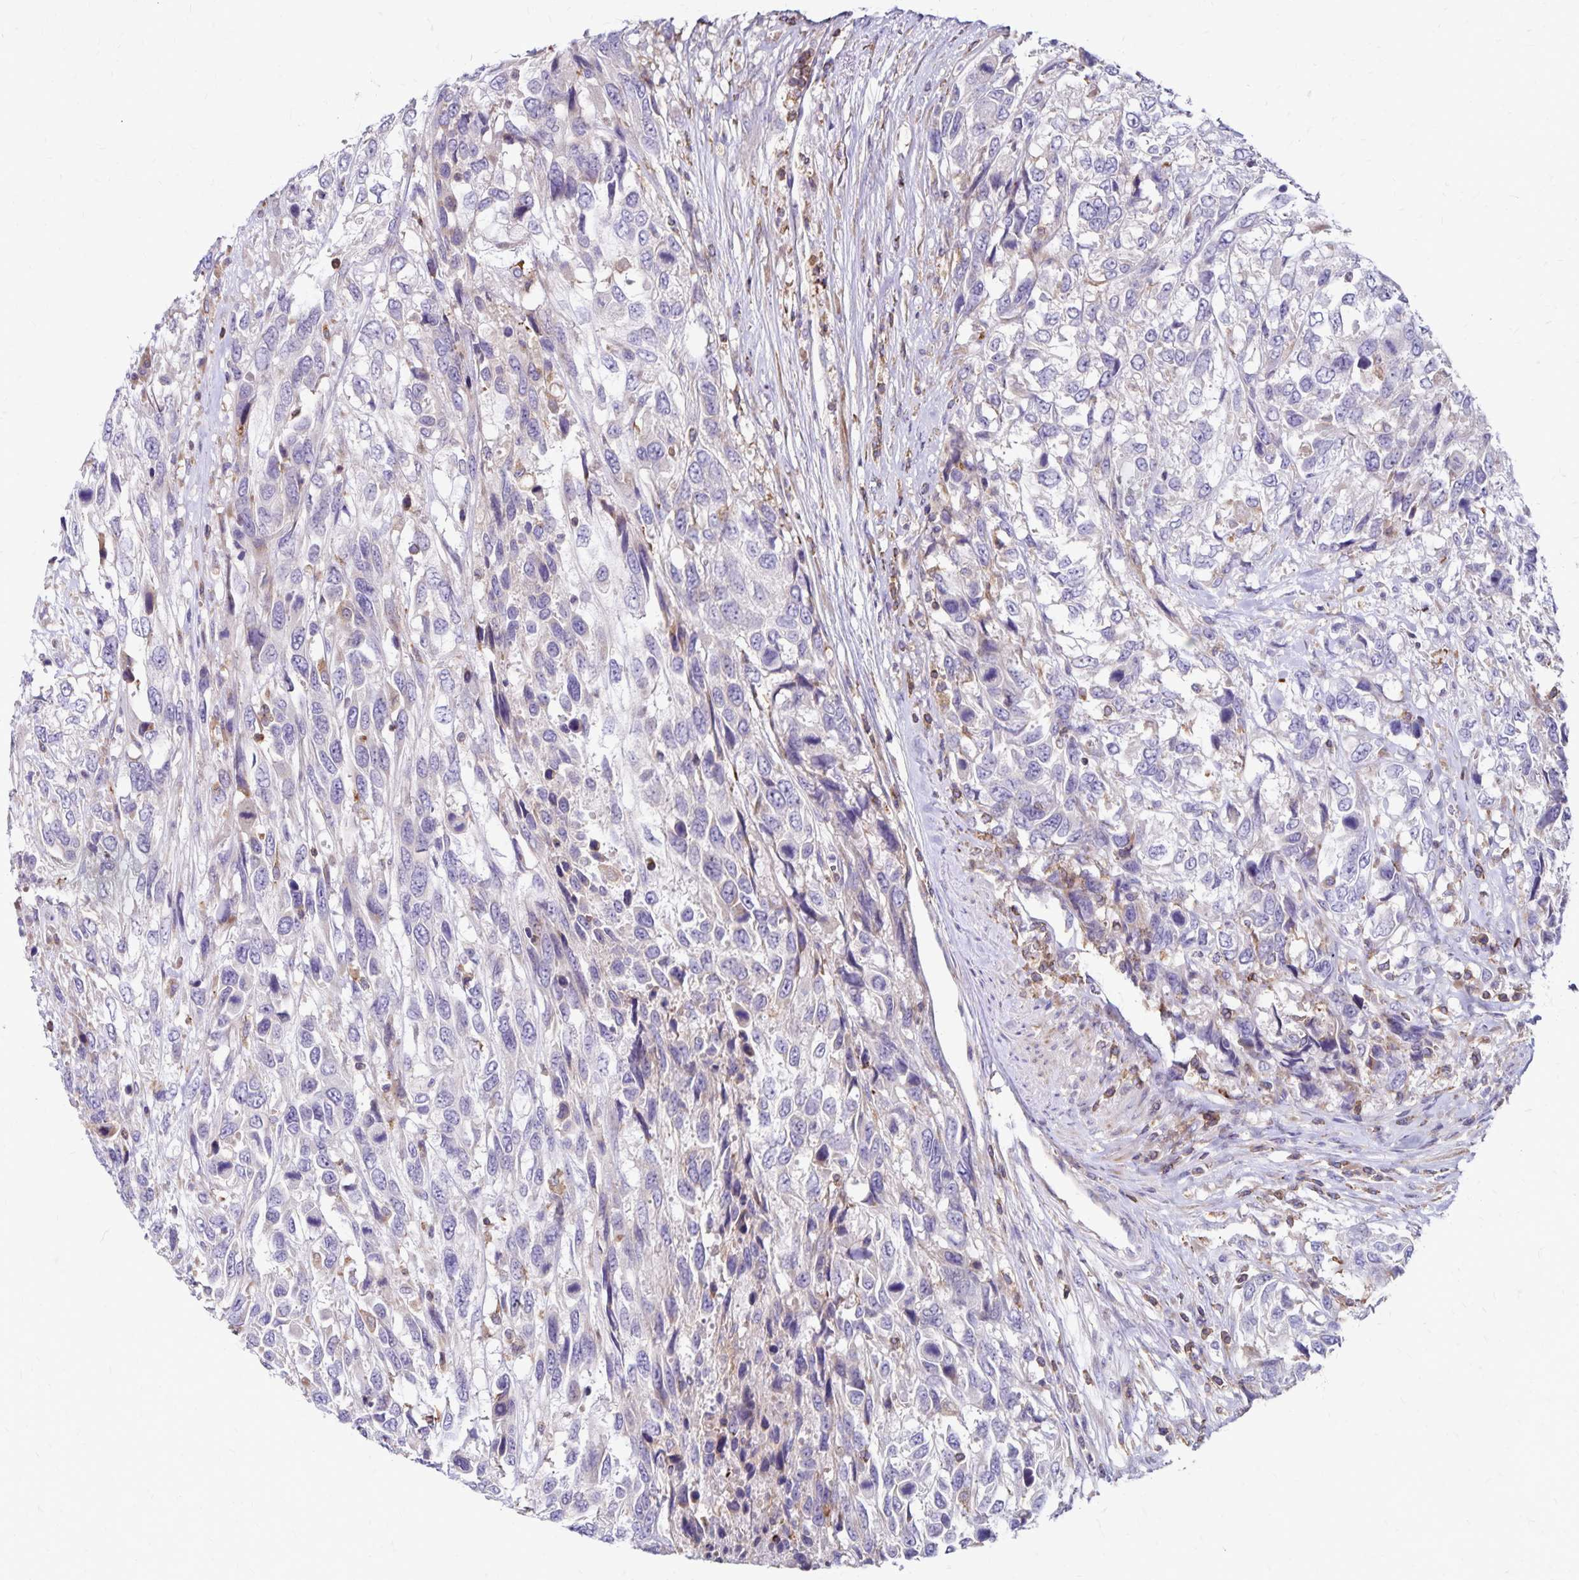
{"staining": {"intensity": "negative", "quantity": "none", "location": "none"}, "tissue": "urothelial cancer", "cell_type": "Tumor cells", "image_type": "cancer", "snomed": [{"axis": "morphology", "description": "Urothelial carcinoma, High grade"}, {"axis": "topography", "description": "Urinary bladder"}], "caption": "IHC micrograph of neoplastic tissue: urothelial cancer stained with DAB (3,3'-diaminobenzidine) reveals no significant protein expression in tumor cells.", "gene": "NAGPA", "patient": {"sex": "female", "age": 70}}